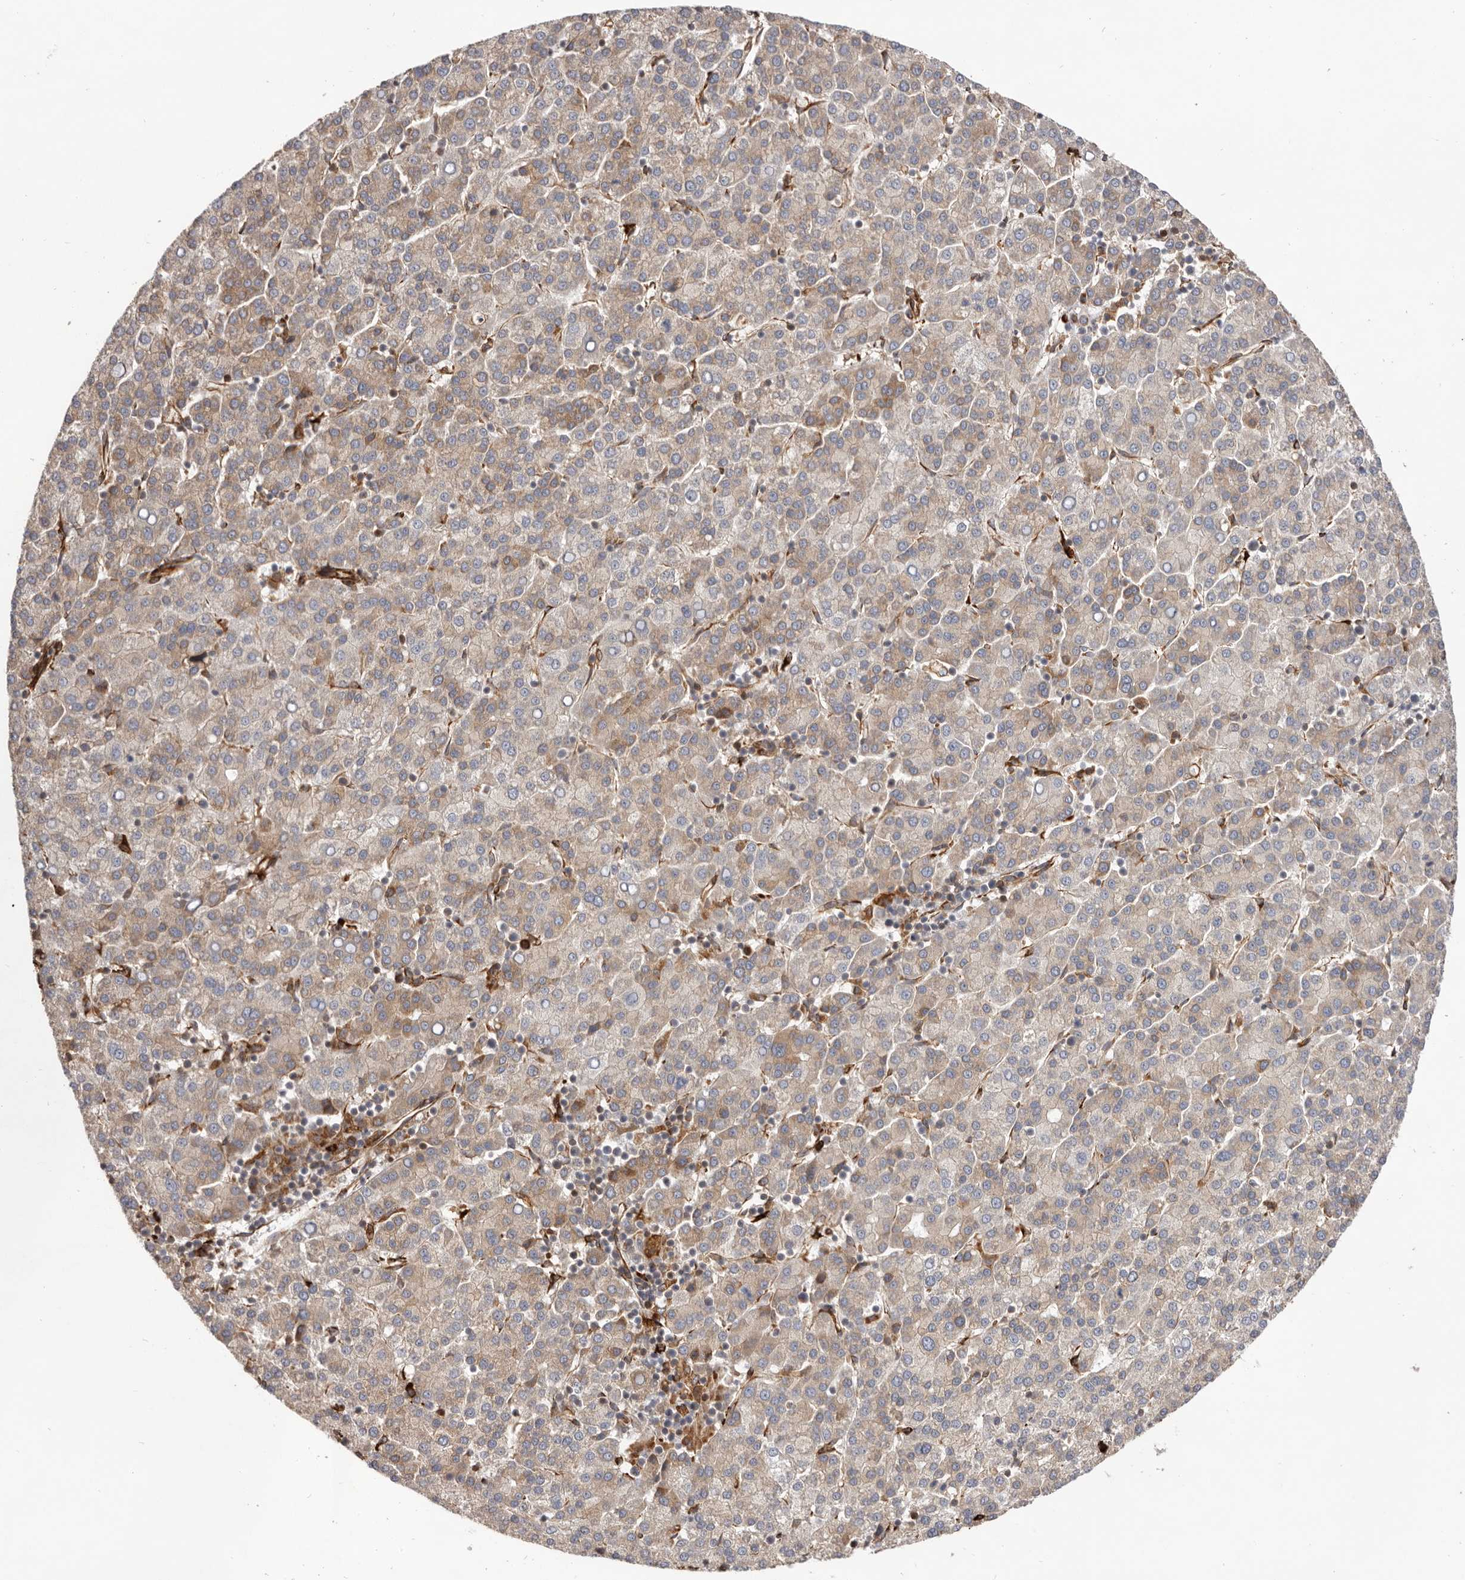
{"staining": {"intensity": "weak", "quantity": ">75%", "location": "cytoplasmic/membranous"}, "tissue": "liver cancer", "cell_type": "Tumor cells", "image_type": "cancer", "snomed": [{"axis": "morphology", "description": "Carcinoma, Hepatocellular, NOS"}, {"axis": "topography", "description": "Liver"}], "caption": "IHC image of hepatocellular carcinoma (liver) stained for a protein (brown), which shows low levels of weak cytoplasmic/membranous positivity in about >75% of tumor cells.", "gene": "WDTC1", "patient": {"sex": "female", "age": 58}}